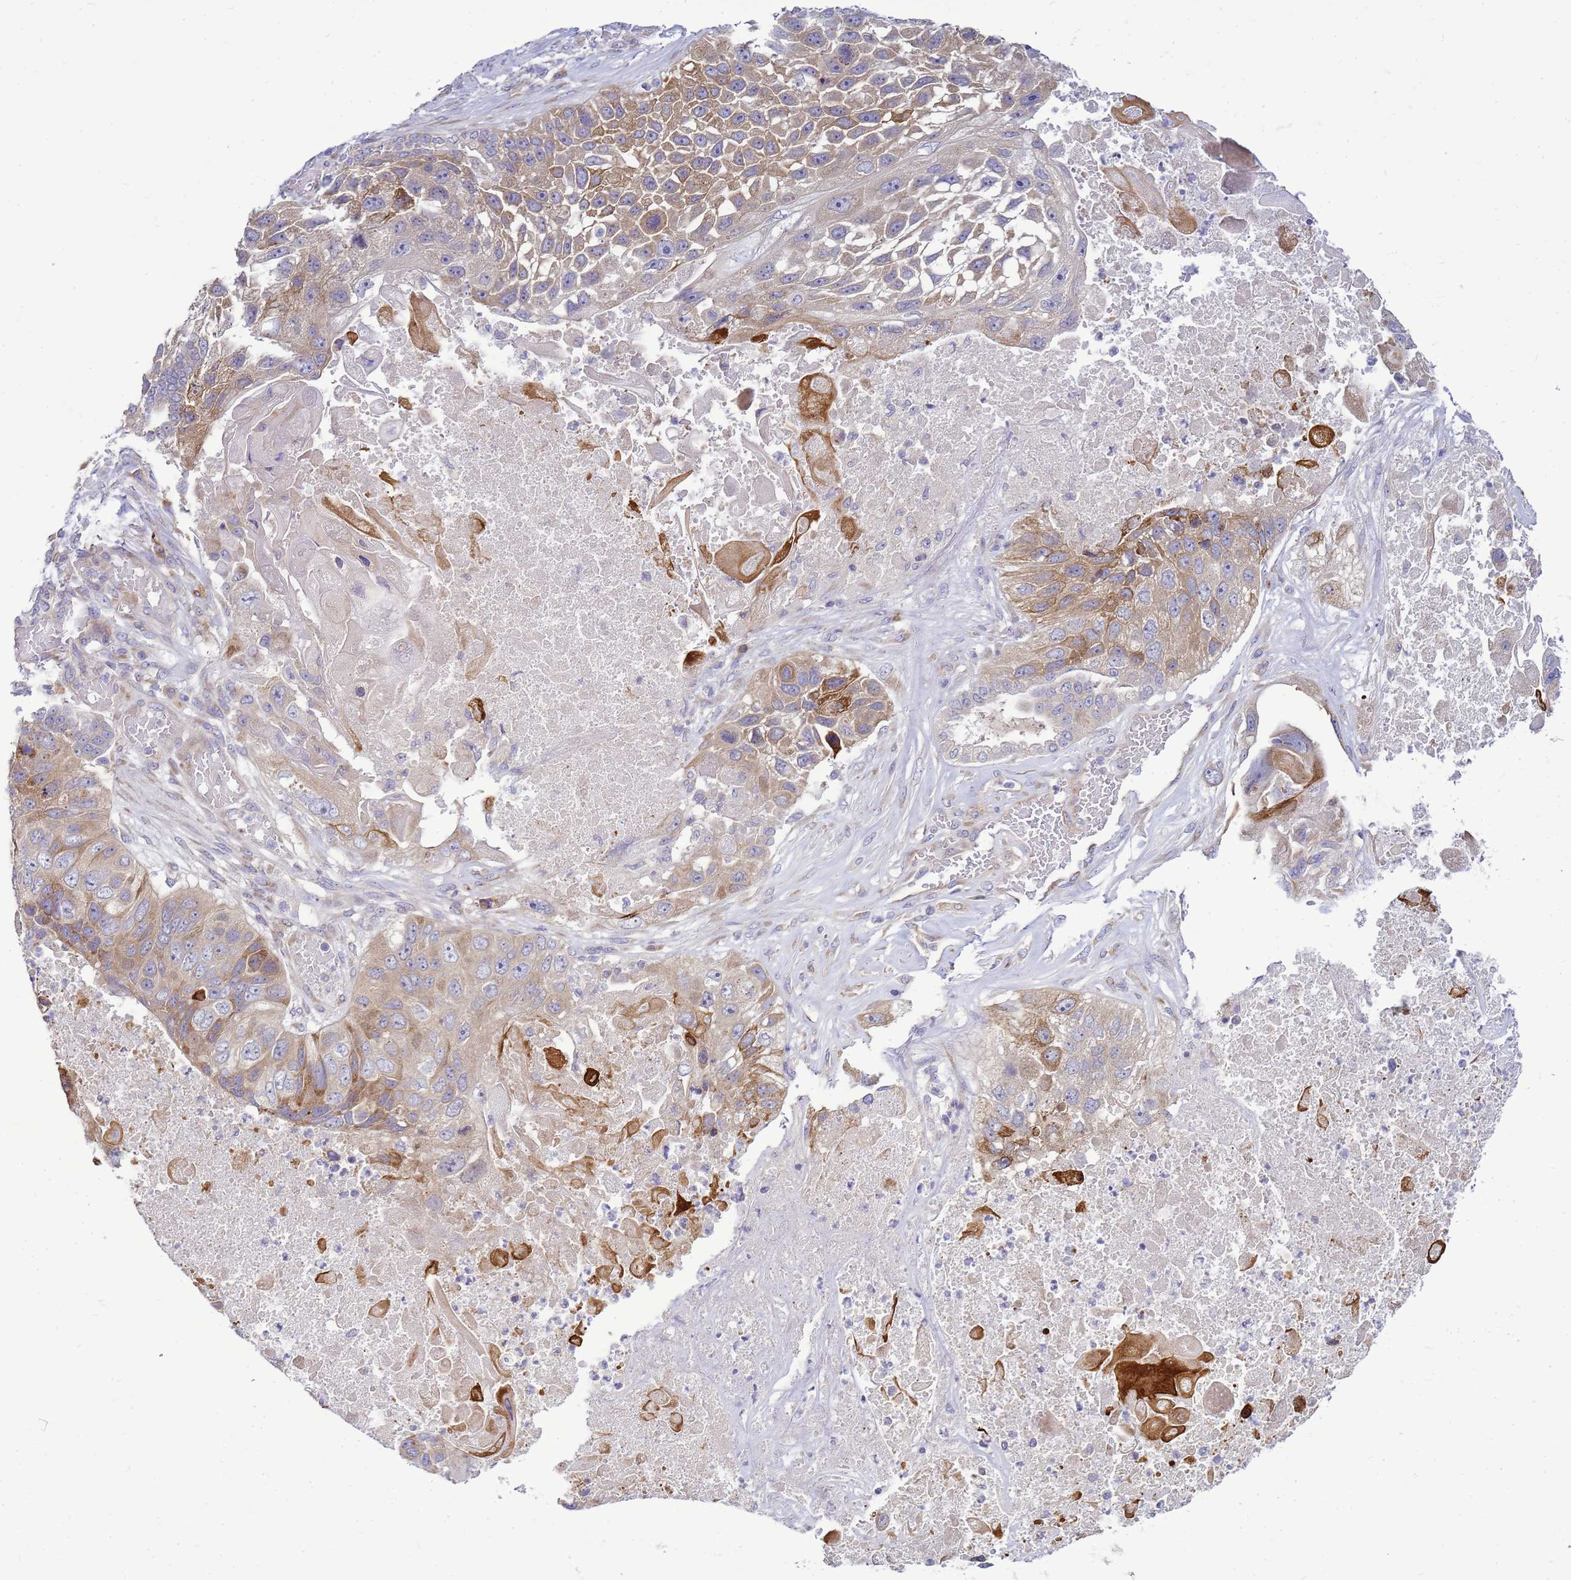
{"staining": {"intensity": "moderate", "quantity": ">75%", "location": "cytoplasmic/membranous"}, "tissue": "lung cancer", "cell_type": "Tumor cells", "image_type": "cancer", "snomed": [{"axis": "morphology", "description": "Squamous cell carcinoma, NOS"}, {"axis": "topography", "description": "Lung"}], "caption": "The immunohistochemical stain labels moderate cytoplasmic/membranous expression in tumor cells of lung squamous cell carcinoma tissue.", "gene": "MON1B", "patient": {"sex": "male", "age": 61}}